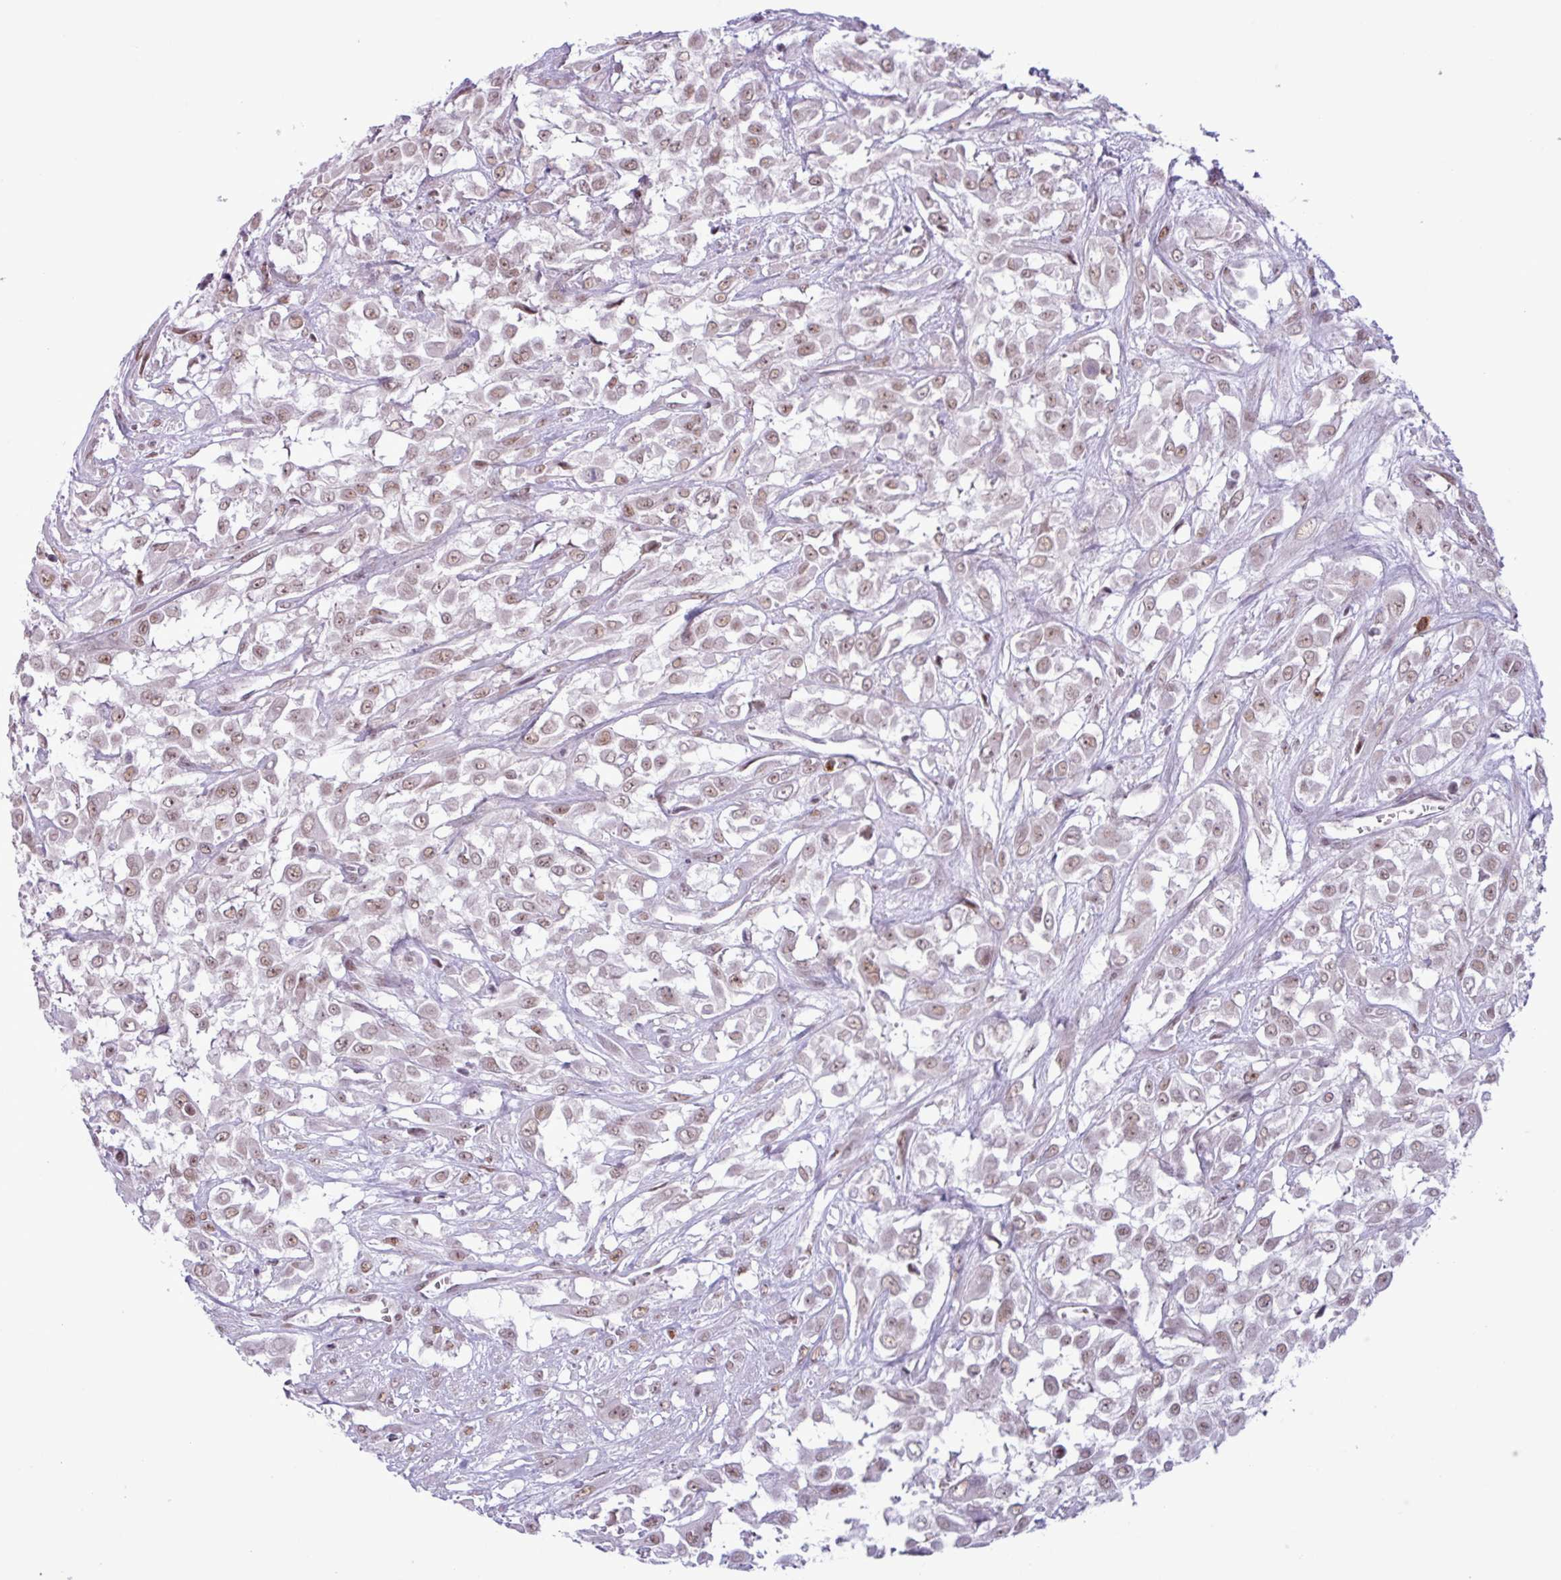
{"staining": {"intensity": "weak", "quantity": ">75%", "location": "nuclear"}, "tissue": "urothelial cancer", "cell_type": "Tumor cells", "image_type": "cancer", "snomed": [{"axis": "morphology", "description": "Urothelial carcinoma, High grade"}, {"axis": "topography", "description": "Urinary bladder"}], "caption": "High-grade urothelial carcinoma tissue displays weak nuclear staining in about >75% of tumor cells", "gene": "NOTCH2", "patient": {"sex": "male", "age": 57}}